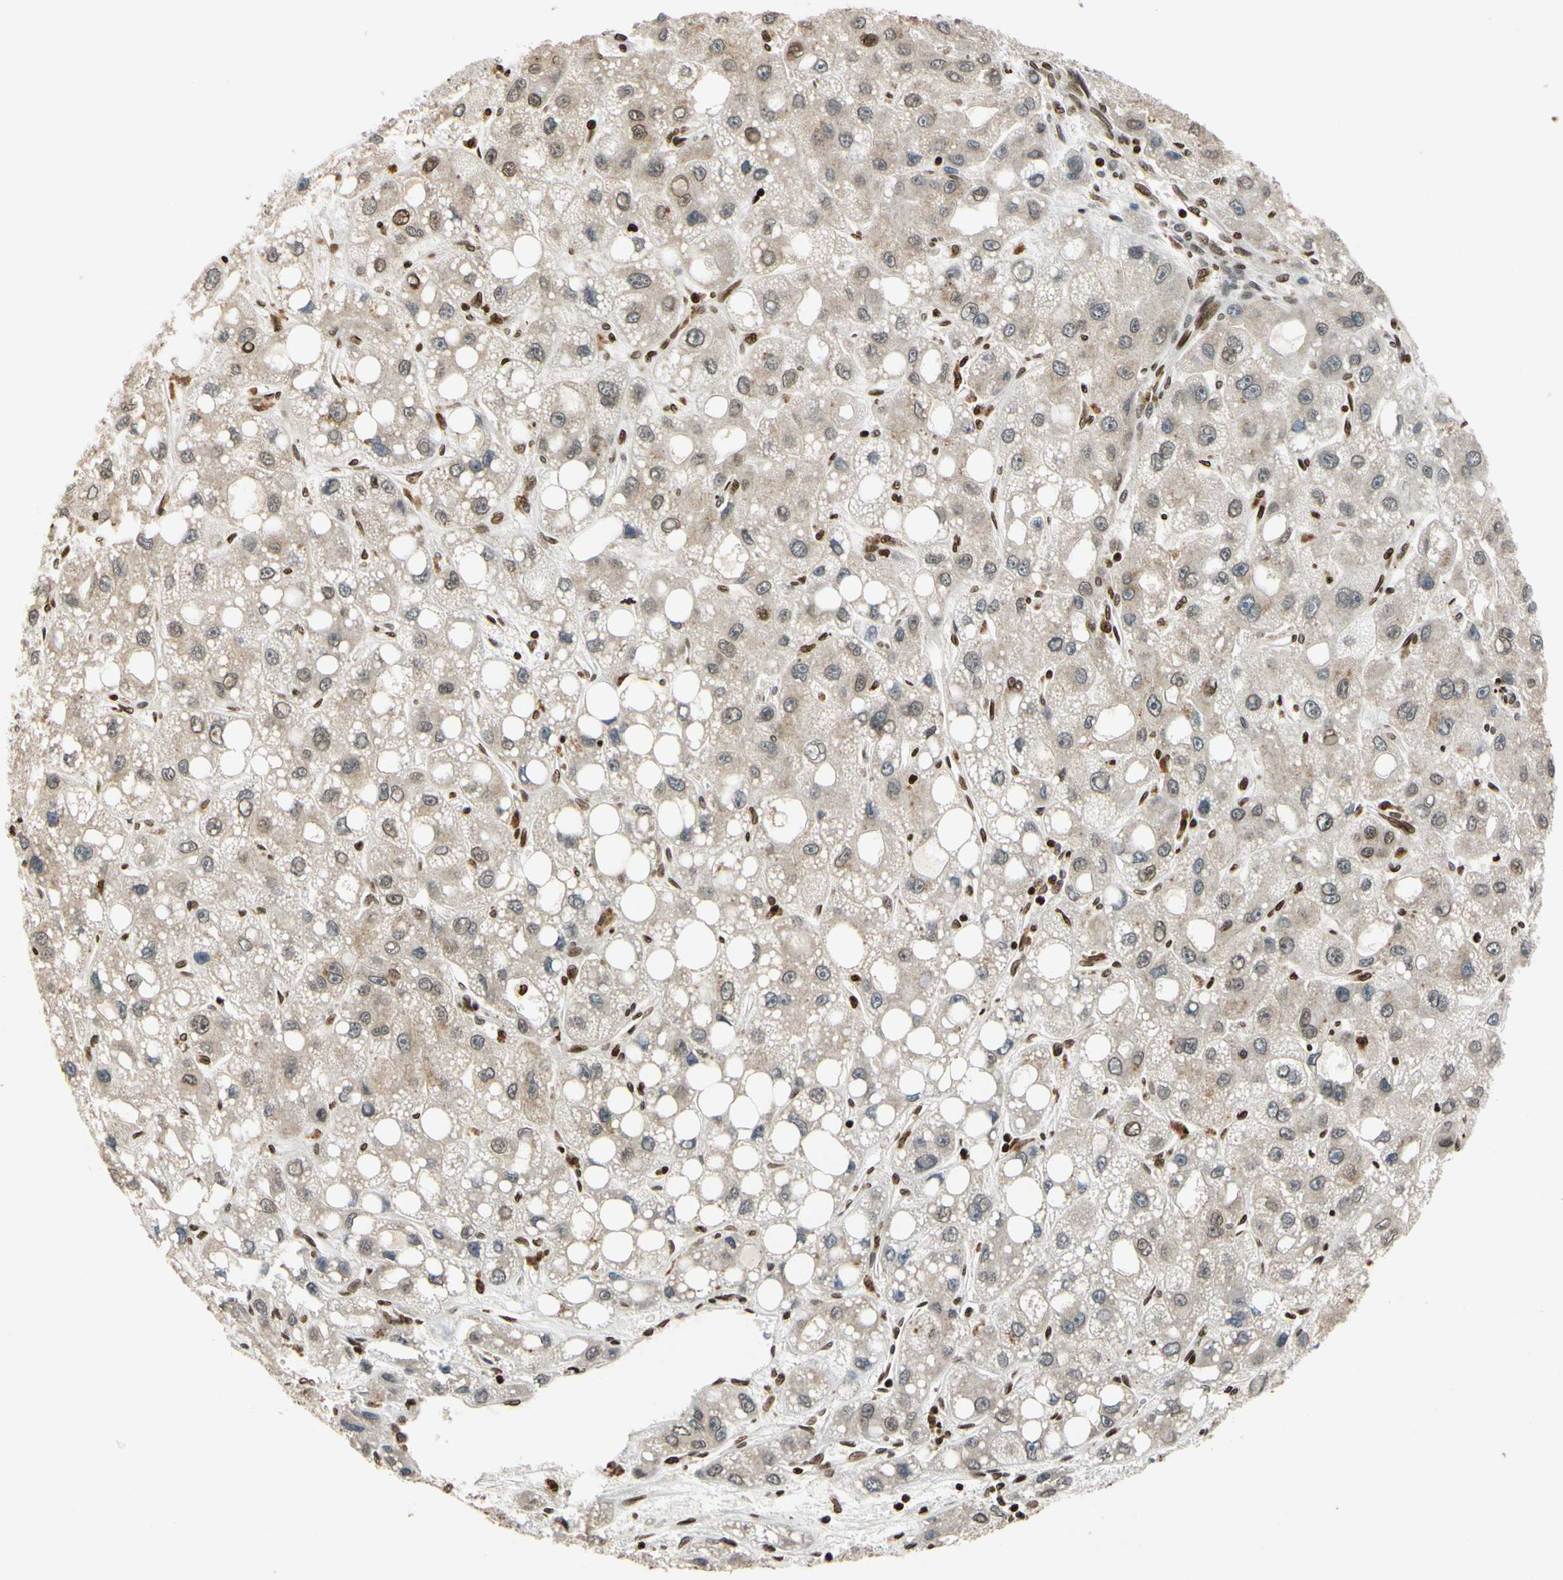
{"staining": {"intensity": "weak", "quantity": ">75%", "location": "cytoplasmic/membranous"}, "tissue": "liver cancer", "cell_type": "Tumor cells", "image_type": "cancer", "snomed": [{"axis": "morphology", "description": "Carcinoma, Hepatocellular, NOS"}, {"axis": "topography", "description": "Liver"}], "caption": "IHC of human liver cancer demonstrates low levels of weak cytoplasmic/membranous positivity in about >75% of tumor cells.", "gene": "SLC27A6", "patient": {"sex": "male", "age": 55}}